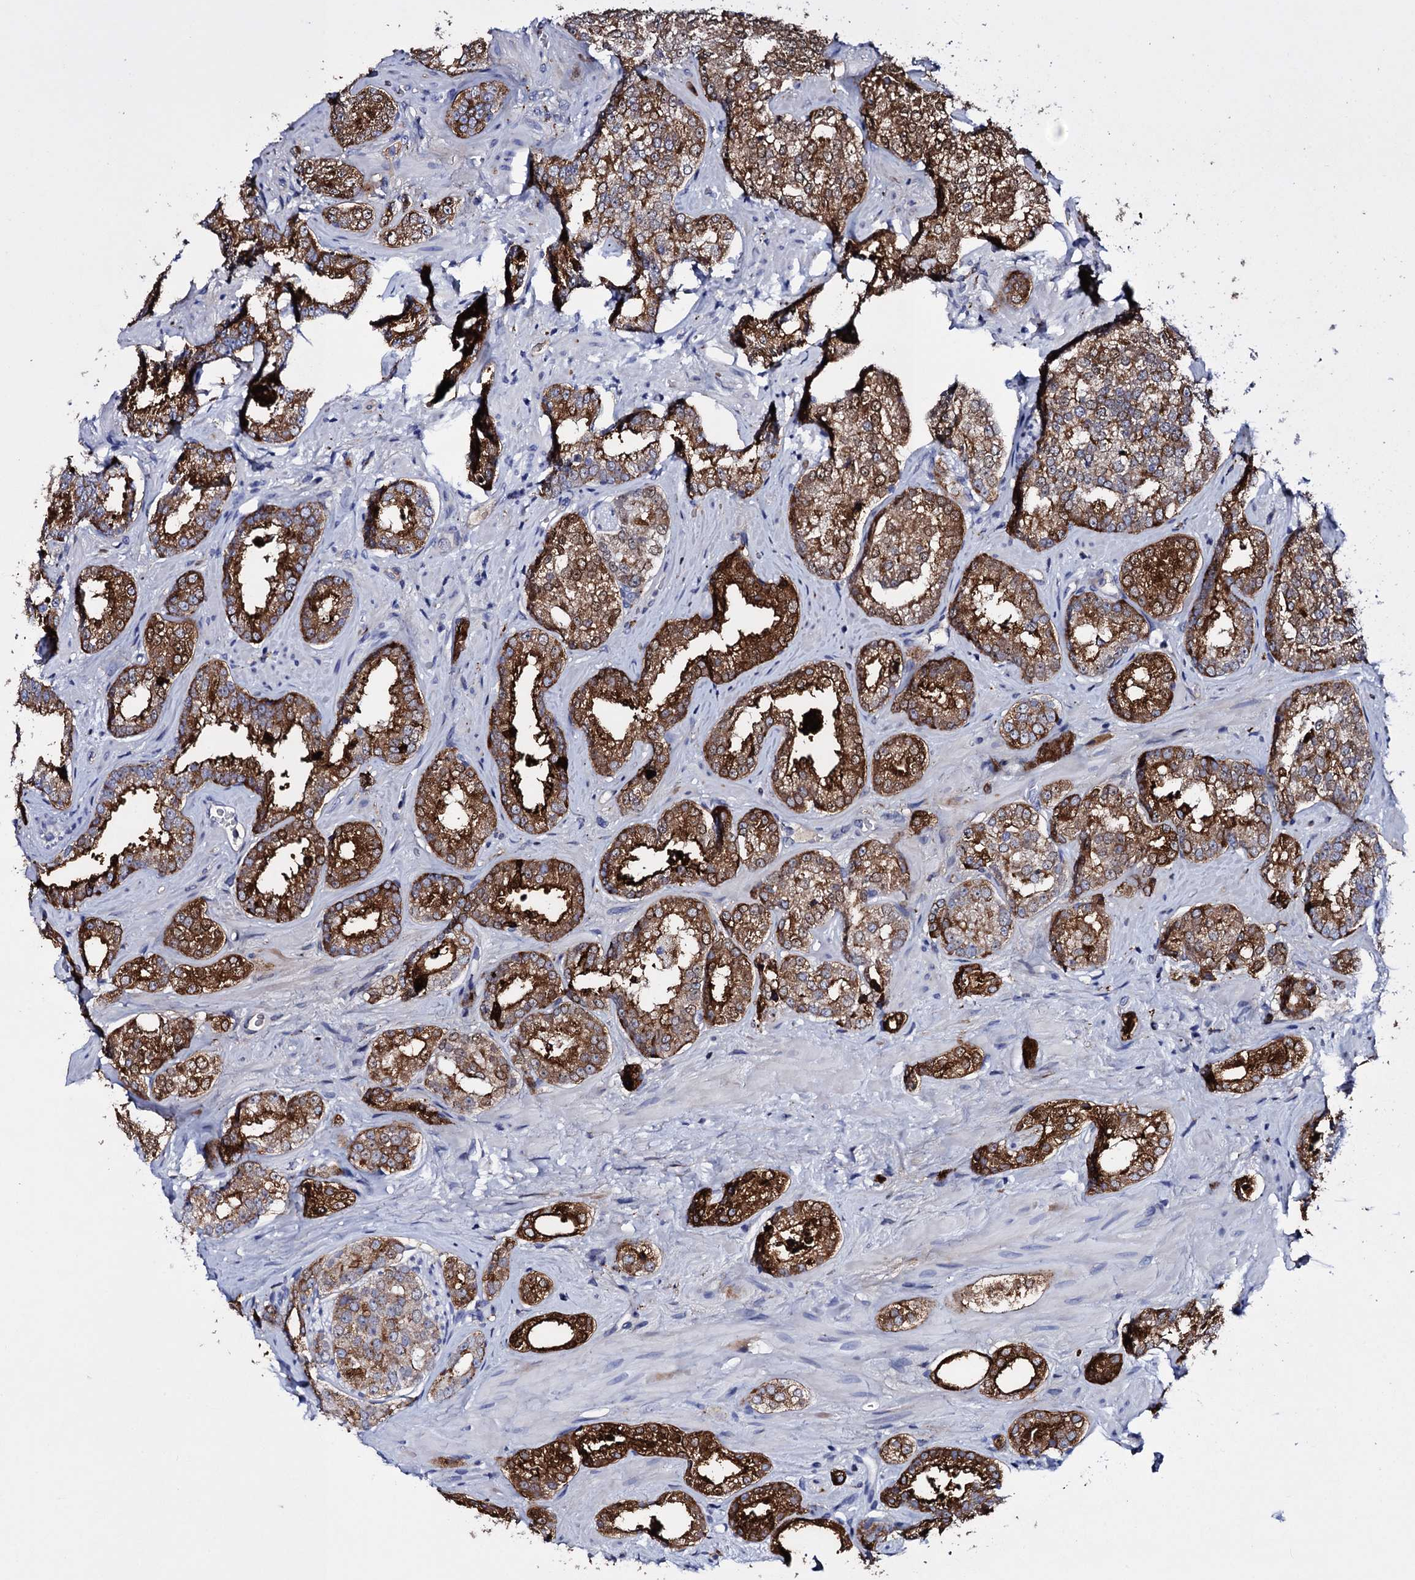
{"staining": {"intensity": "strong", "quantity": ">75%", "location": "cytoplasmic/membranous"}, "tissue": "prostate cancer", "cell_type": "Tumor cells", "image_type": "cancer", "snomed": [{"axis": "morphology", "description": "Normal tissue, NOS"}, {"axis": "morphology", "description": "Adenocarcinoma, High grade"}, {"axis": "topography", "description": "Prostate"}], "caption": "Protein analysis of adenocarcinoma (high-grade) (prostate) tissue demonstrates strong cytoplasmic/membranous expression in approximately >75% of tumor cells.", "gene": "ITPRID2", "patient": {"sex": "male", "age": 83}}